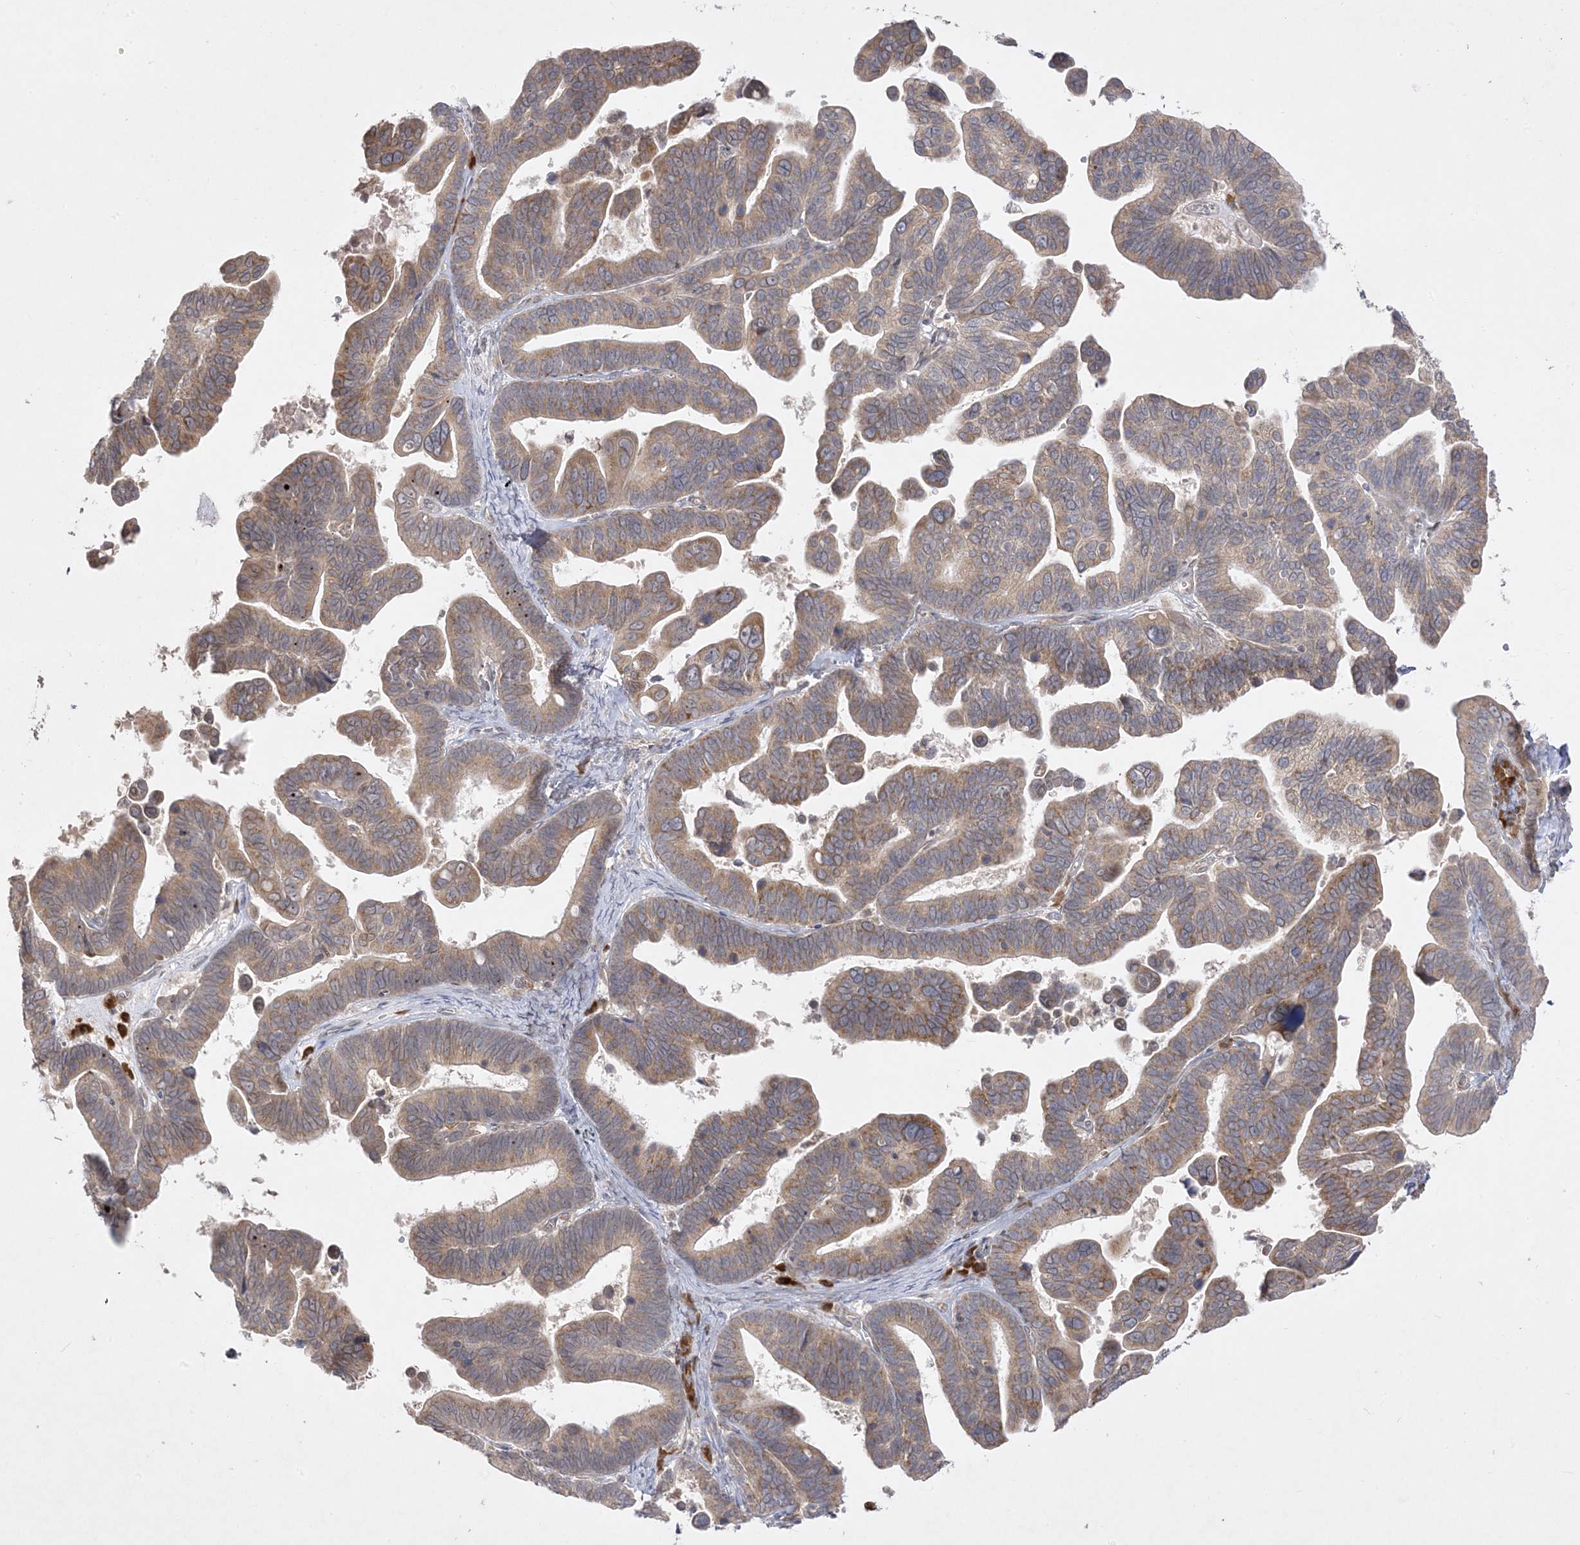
{"staining": {"intensity": "weak", "quantity": ">75%", "location": "cytoplasmic/membranous"}, "tissue": "ovarian cancer", "cell_type": "Tumor cells", "image_type": "cancer", "snomed": [{"axis": "morphology", "description": "Cystadenocarcinoma, serous, NOS"}, {"axis": "topography", "description": "Ovary"}], "caption": "Protein staining demonstrates weak cytoplasmic/membranous expression in about >75% of tumor cells in ovarian cancer.", "gene": "C2CD2", "patient": {"sex": "female", "age": 56}}